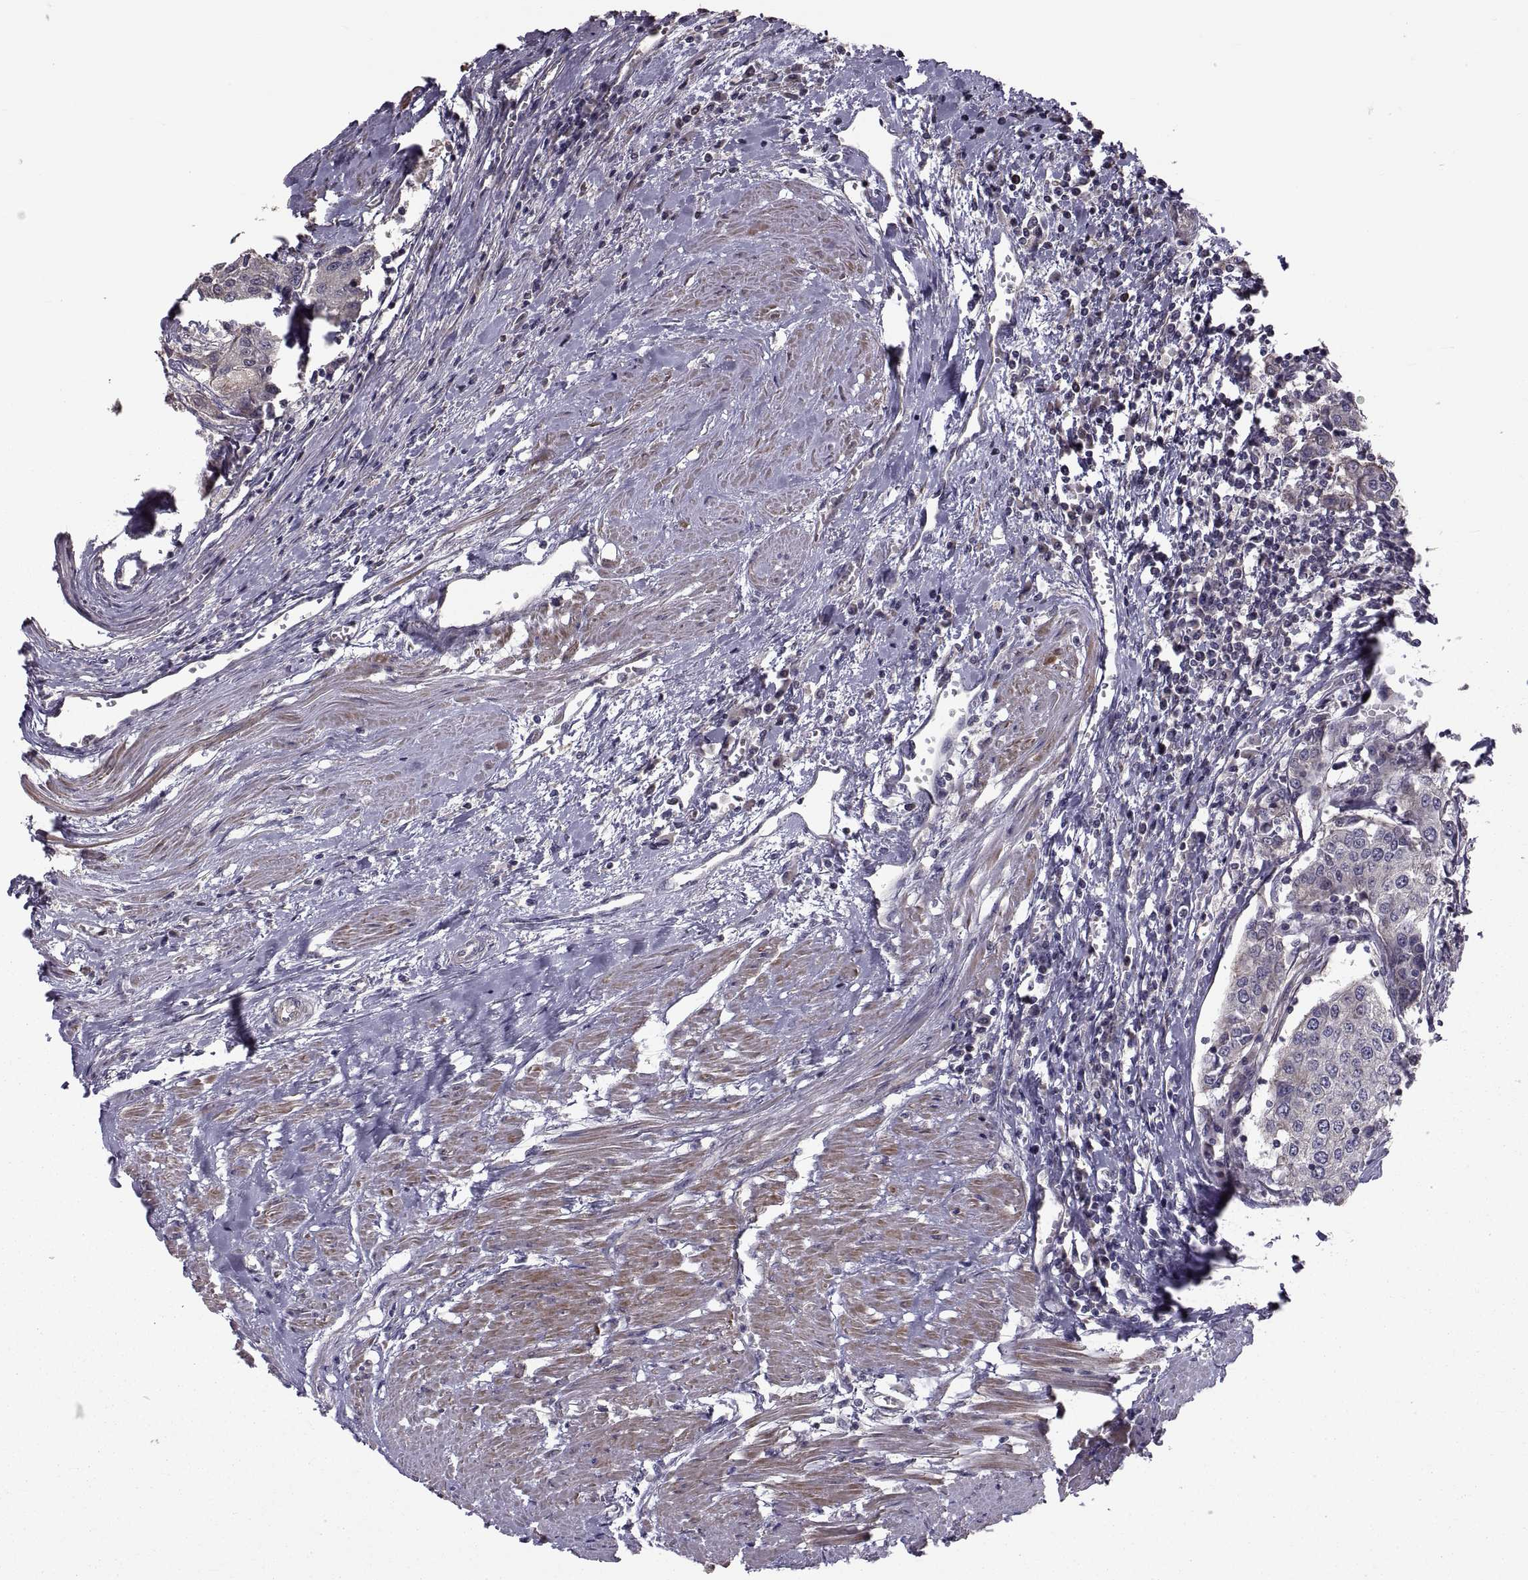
{"staining": {"intensity": "negative", "quantity": "none", "location": "none"}, "tissue": "urothelial cancer", "cell_type": "Tumor cells", "image_type": "cancer", "snomed": [{"axis": "morphology", "description": "Urothelial carcinoma, High grade"}, {"axis": "topography", "description": "Urinary bladder"}], "caption": "The photomicrograph demonstrates no significant positivity in tumor cells of urothelial cancer. The staining was performed using DAB to visualize the protein expression in brown, while the nuclei were stained in blue with hematoxylin (Magnification: 20x).", "gene": "PMM2", "patient": {"sex": "female", "age": 85}}